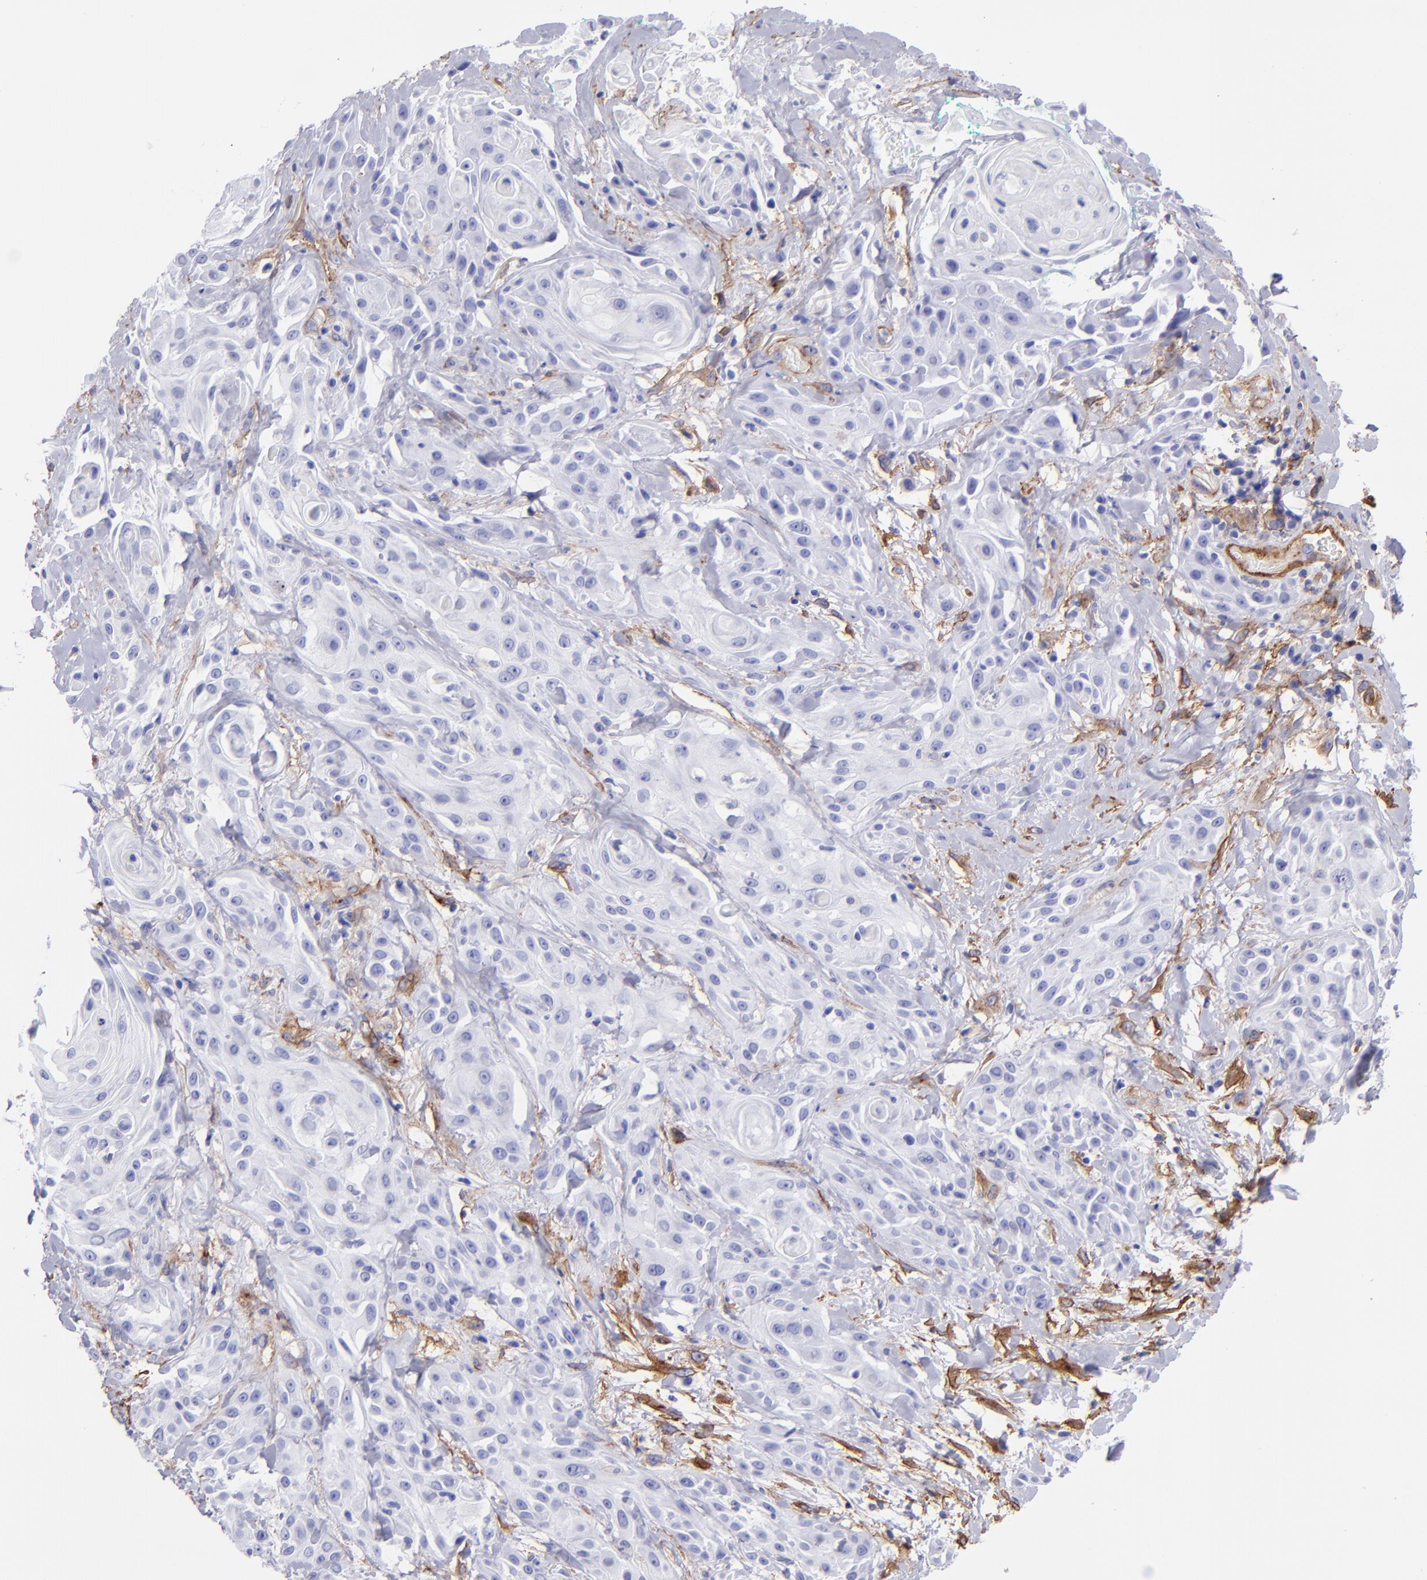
{"staining": {"intensity": "negative", "quantity": "none", "location": "none"}, "tissue": "skin cancer", "cell_type": "Tumor cells", "image_type": "cancer", "snomed": [{"axis": "morphology", "description": "Squamous cell carcinoma, NOS"}, {"axis": "topography", "description": "Skin"}, {"axis": "topography", "description": "Anal"}], "caption": "An image of human skin cancer (squamous cell carcinoma) is negative for staining in tumor cells.", "gene": "ITGAV", "patient": {"sex": "male", "age": 64}}